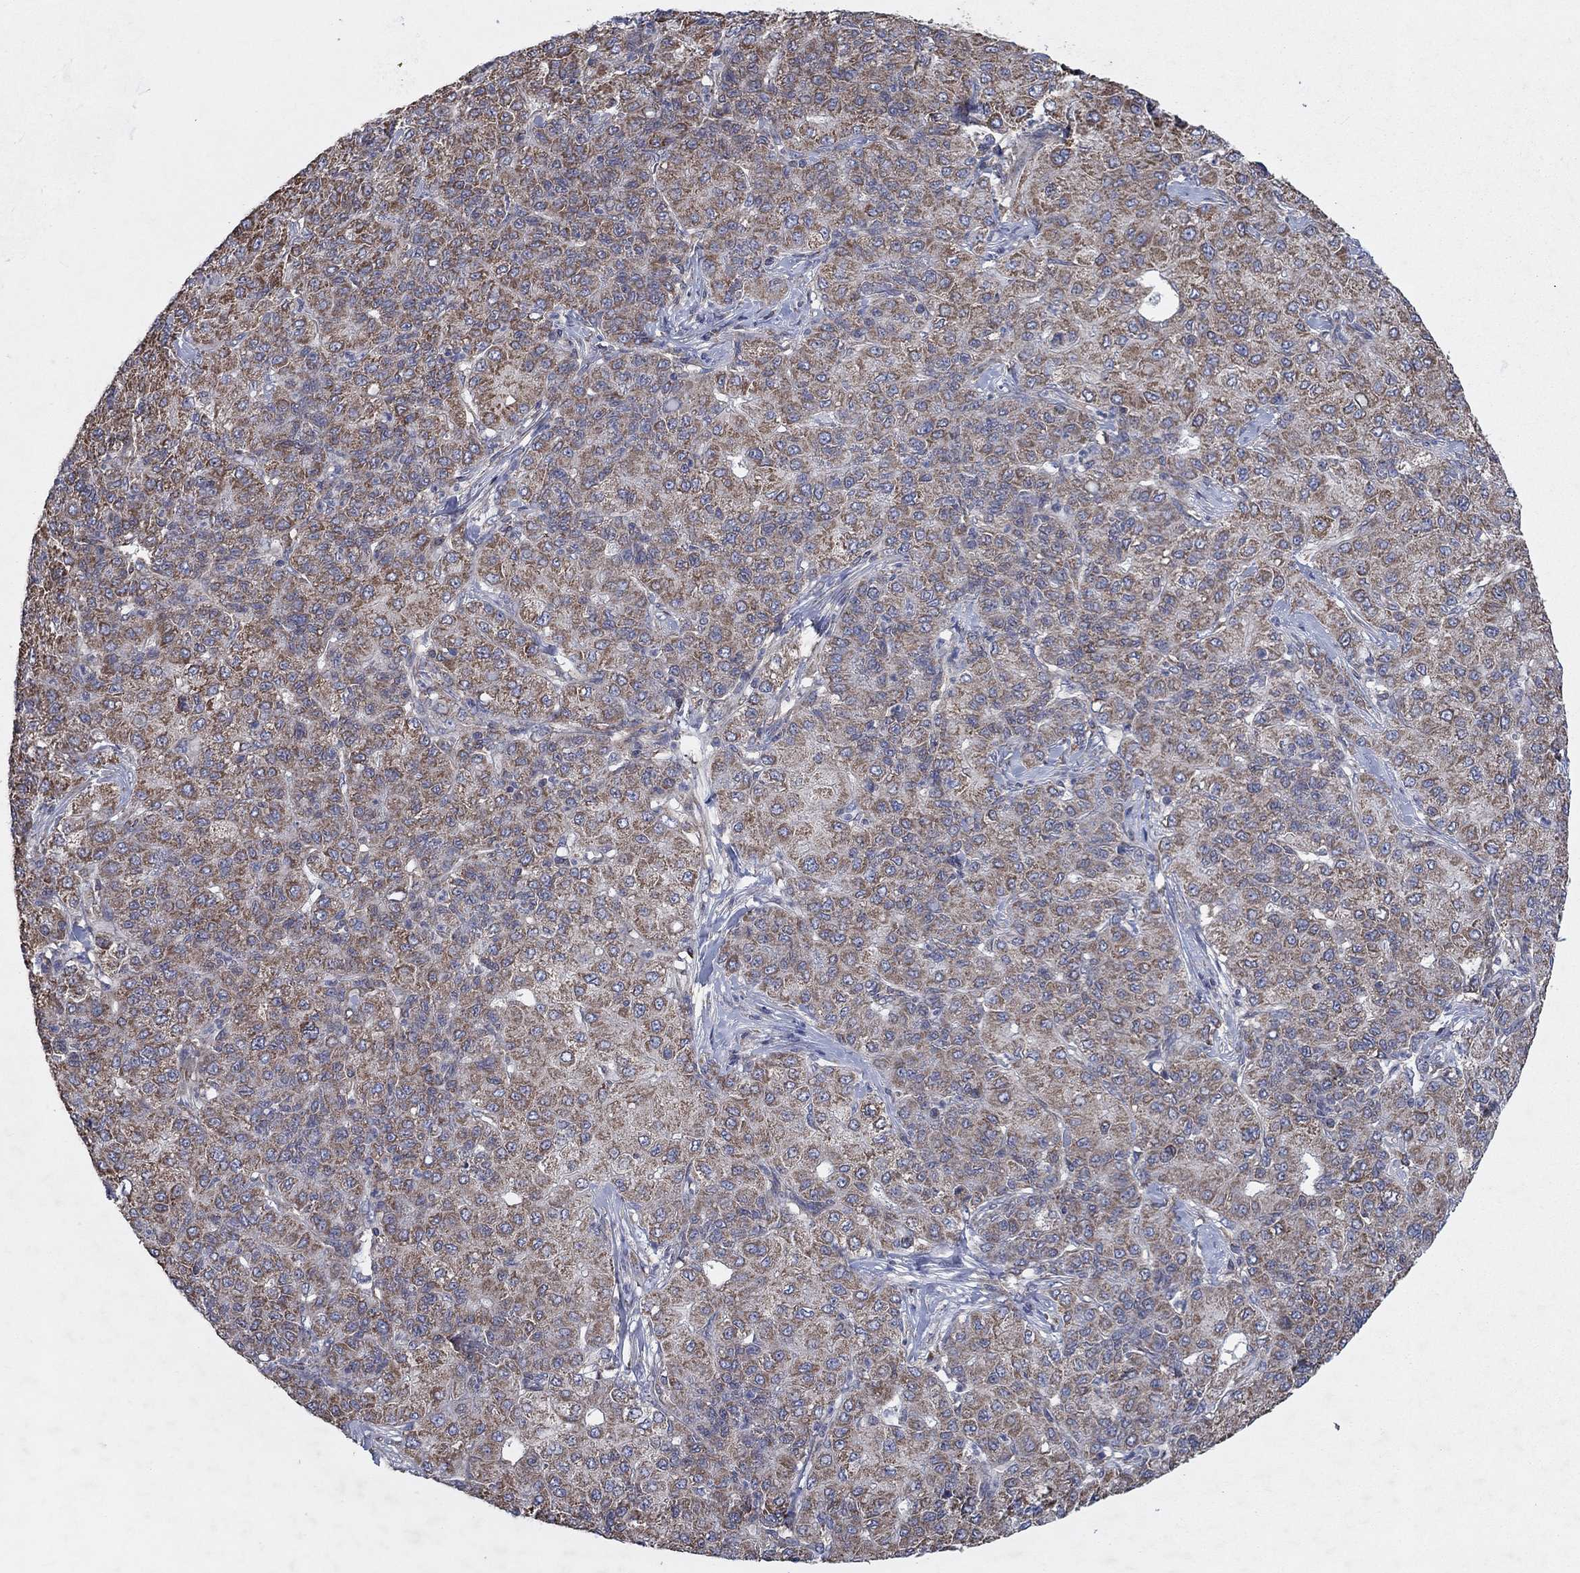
{"staining": {"intensity": "moderate", "quantity": "25%-75%", "location": "cytoplasmic/membranous"}, "tissue": "liver cancer", "cell_type": "Tumor cells", "image_type": "cancer", "snomed": [{"axis": "morphology", "description": "Carcinoma, Hepatocellular, NOS"}, {"axis": "topography", "description": "Liver"}], "caption": "Liver cancer (hepatocellular carcinoma) stained with IHC displays moderate cytoplasmic/membranous positivity in approximately 25%-75% of tumor cells. (Stains: DAB in brown, nuclei in blue, Microscopy: brightfield microscopy at high magnification).", "gene": "NCEH1", "patient": {"sex": "male", "age": 65}}